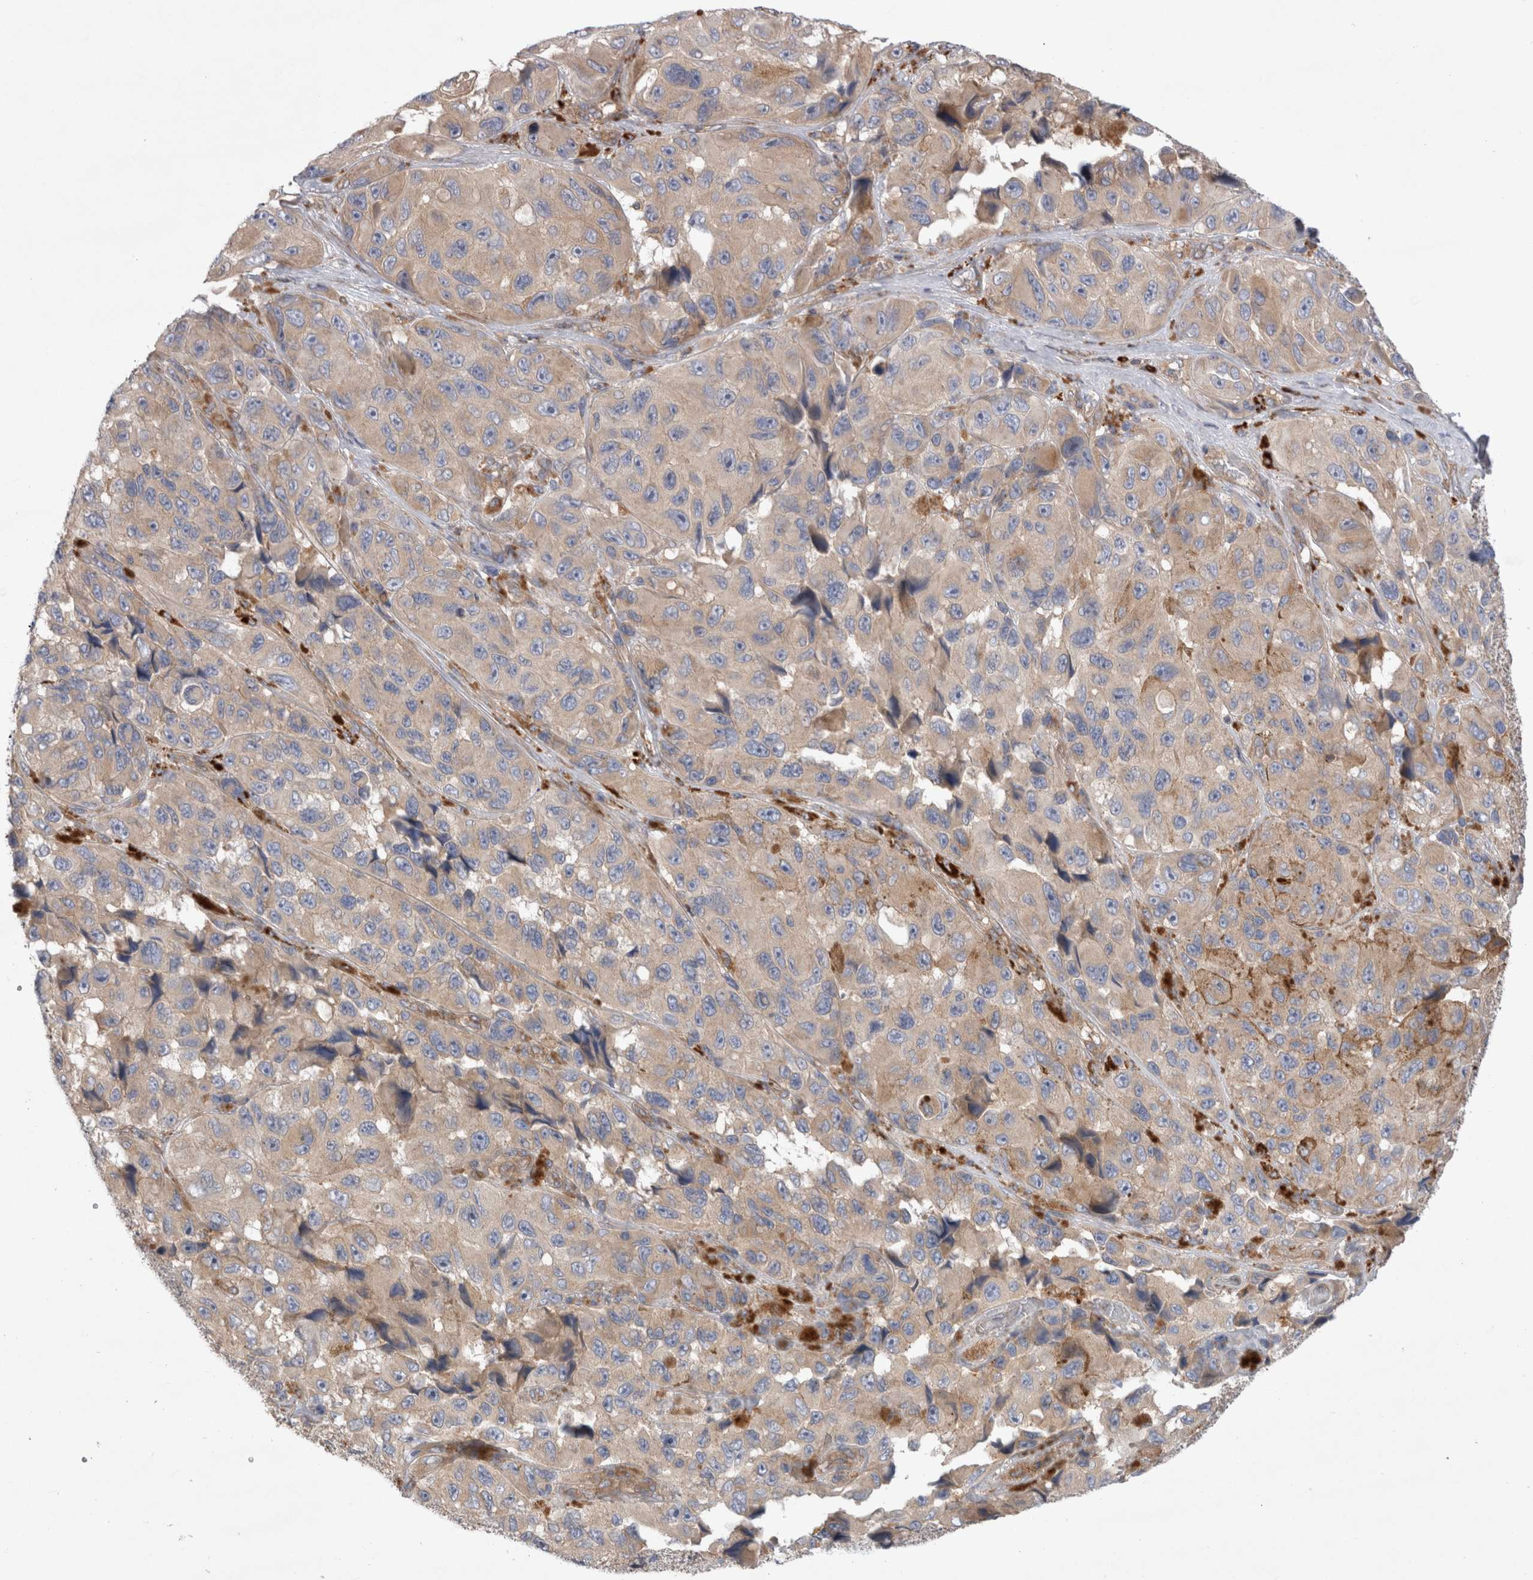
{"staining": {"intensity": "negative", "quantity": "none", "location": "none"}, "tissue": "melanoma", "cell_type": "Tumor cells", "image_type": "cancer", "snomed": [{"axis": "morphology", "description": "Malignant melanoma, NOS"}, {"axis": "topography", "description": "Skin"}], "caption": "Melanoma was stained to show a protein in brown. There is no significant positivity in tumor cells. (Stains: DAB IHC with hematoxylin counter stain, Microscopy: brightfield microscopy at high magnification).", "gene": "PDCD10", "patient": {"sex": "female", "age": 73}}